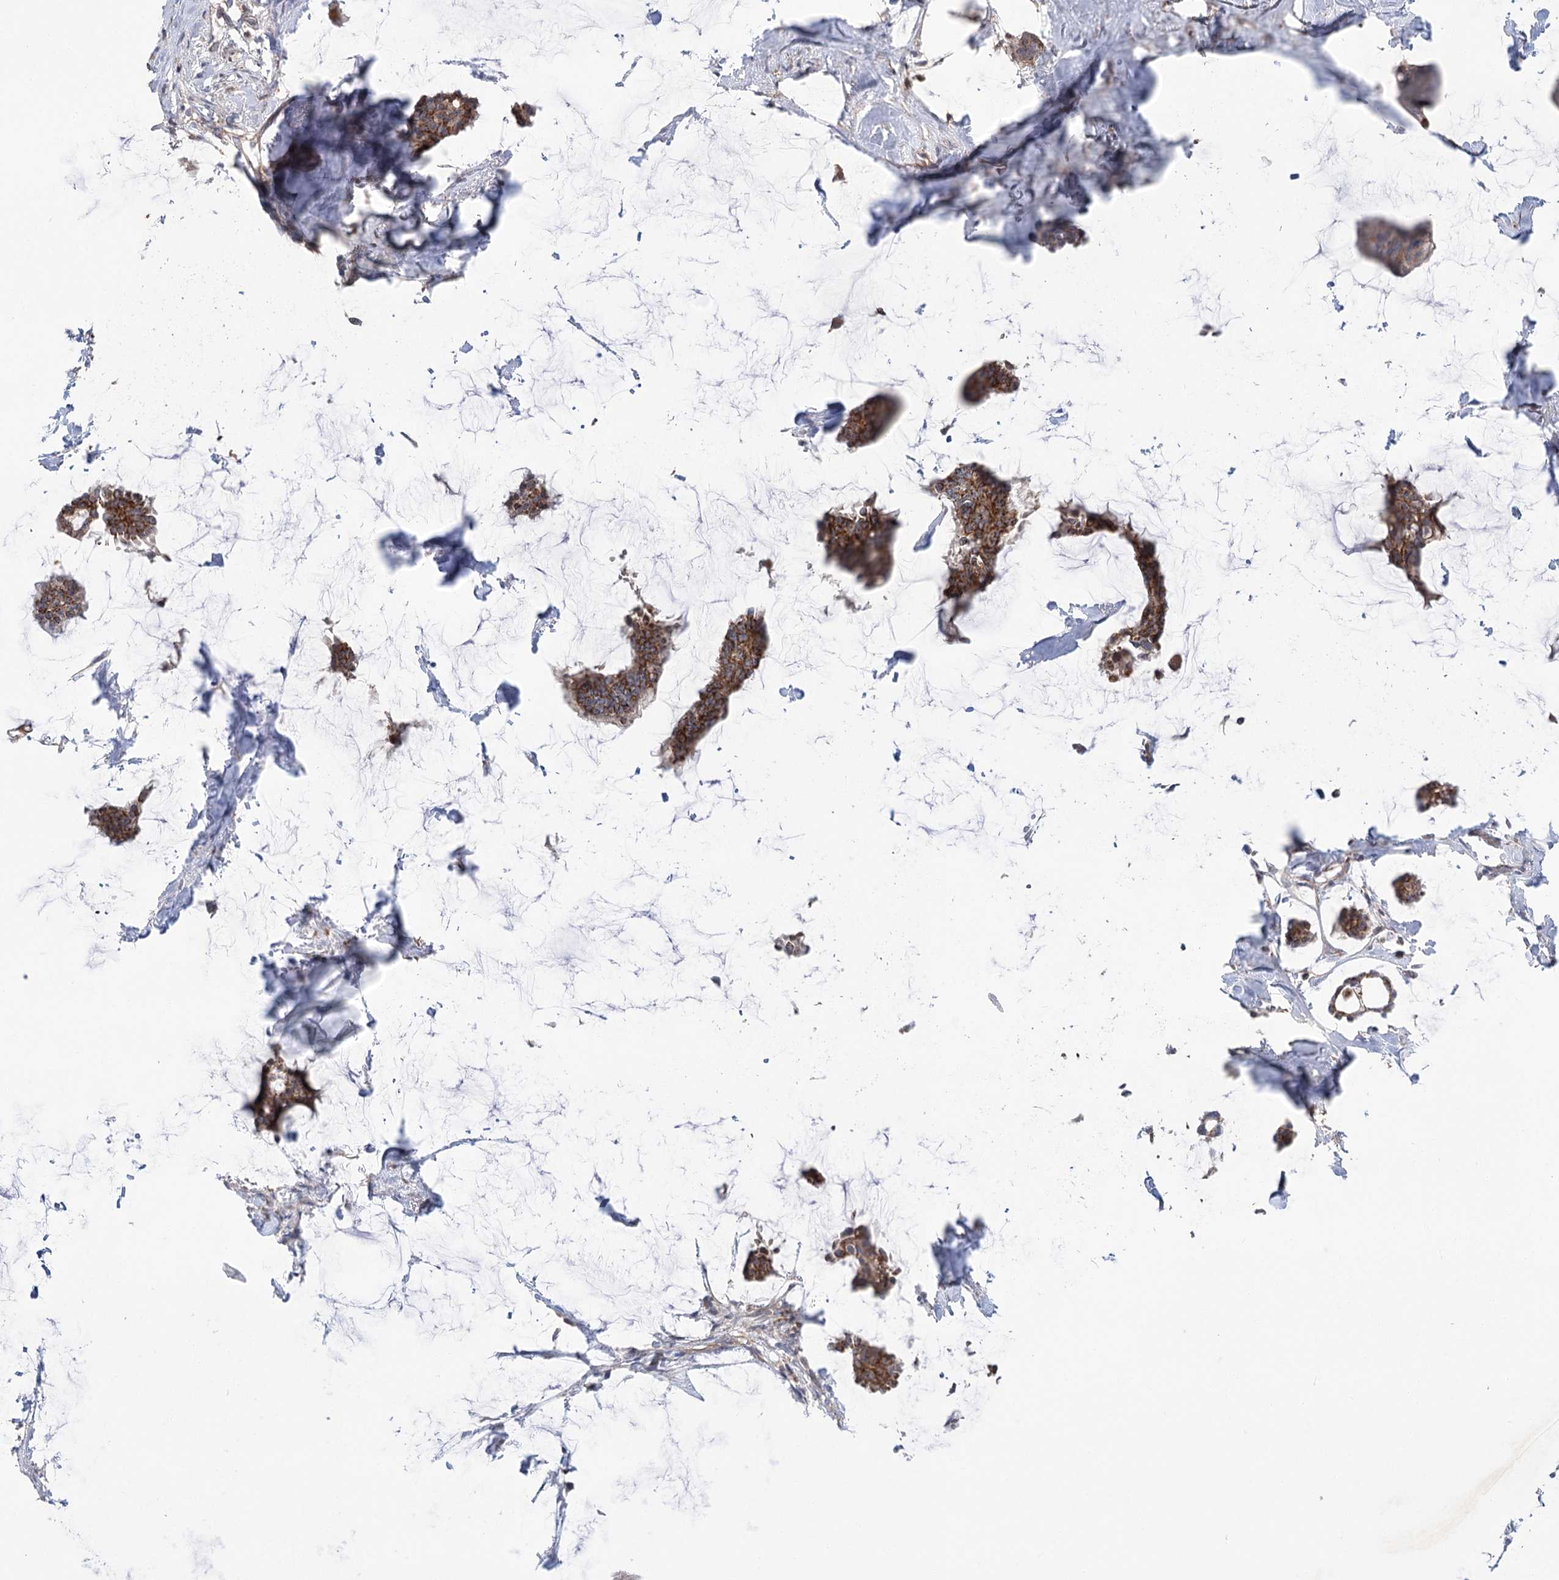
{"staining": {"intensity": "moderate", "quantity": ">75%", "location": "cytoplasmic/membranous"}, "tissue": "breast cancer", "cell_type": "Tumor cells", "image_type": "cancer", "snomed": [{"axis": "morphology", "description": "Duct carcinoma"}, {"axis": "topography", "description": "Breast"}], "caption": "Immunohistochemistry histopathology image of neoplastic tissue: infiltrating ductal carcinoma (breast) stained using immunohistochemistry (IHC) exhibits medium levels of moderate protein expression localized specifically in the cytoplasmic/membranous of tumor cells, appearing as a cytoplasmic/membranous brown color.", "gene": "ECHDC3", "patient": {"sex": "female", "age": 93}}